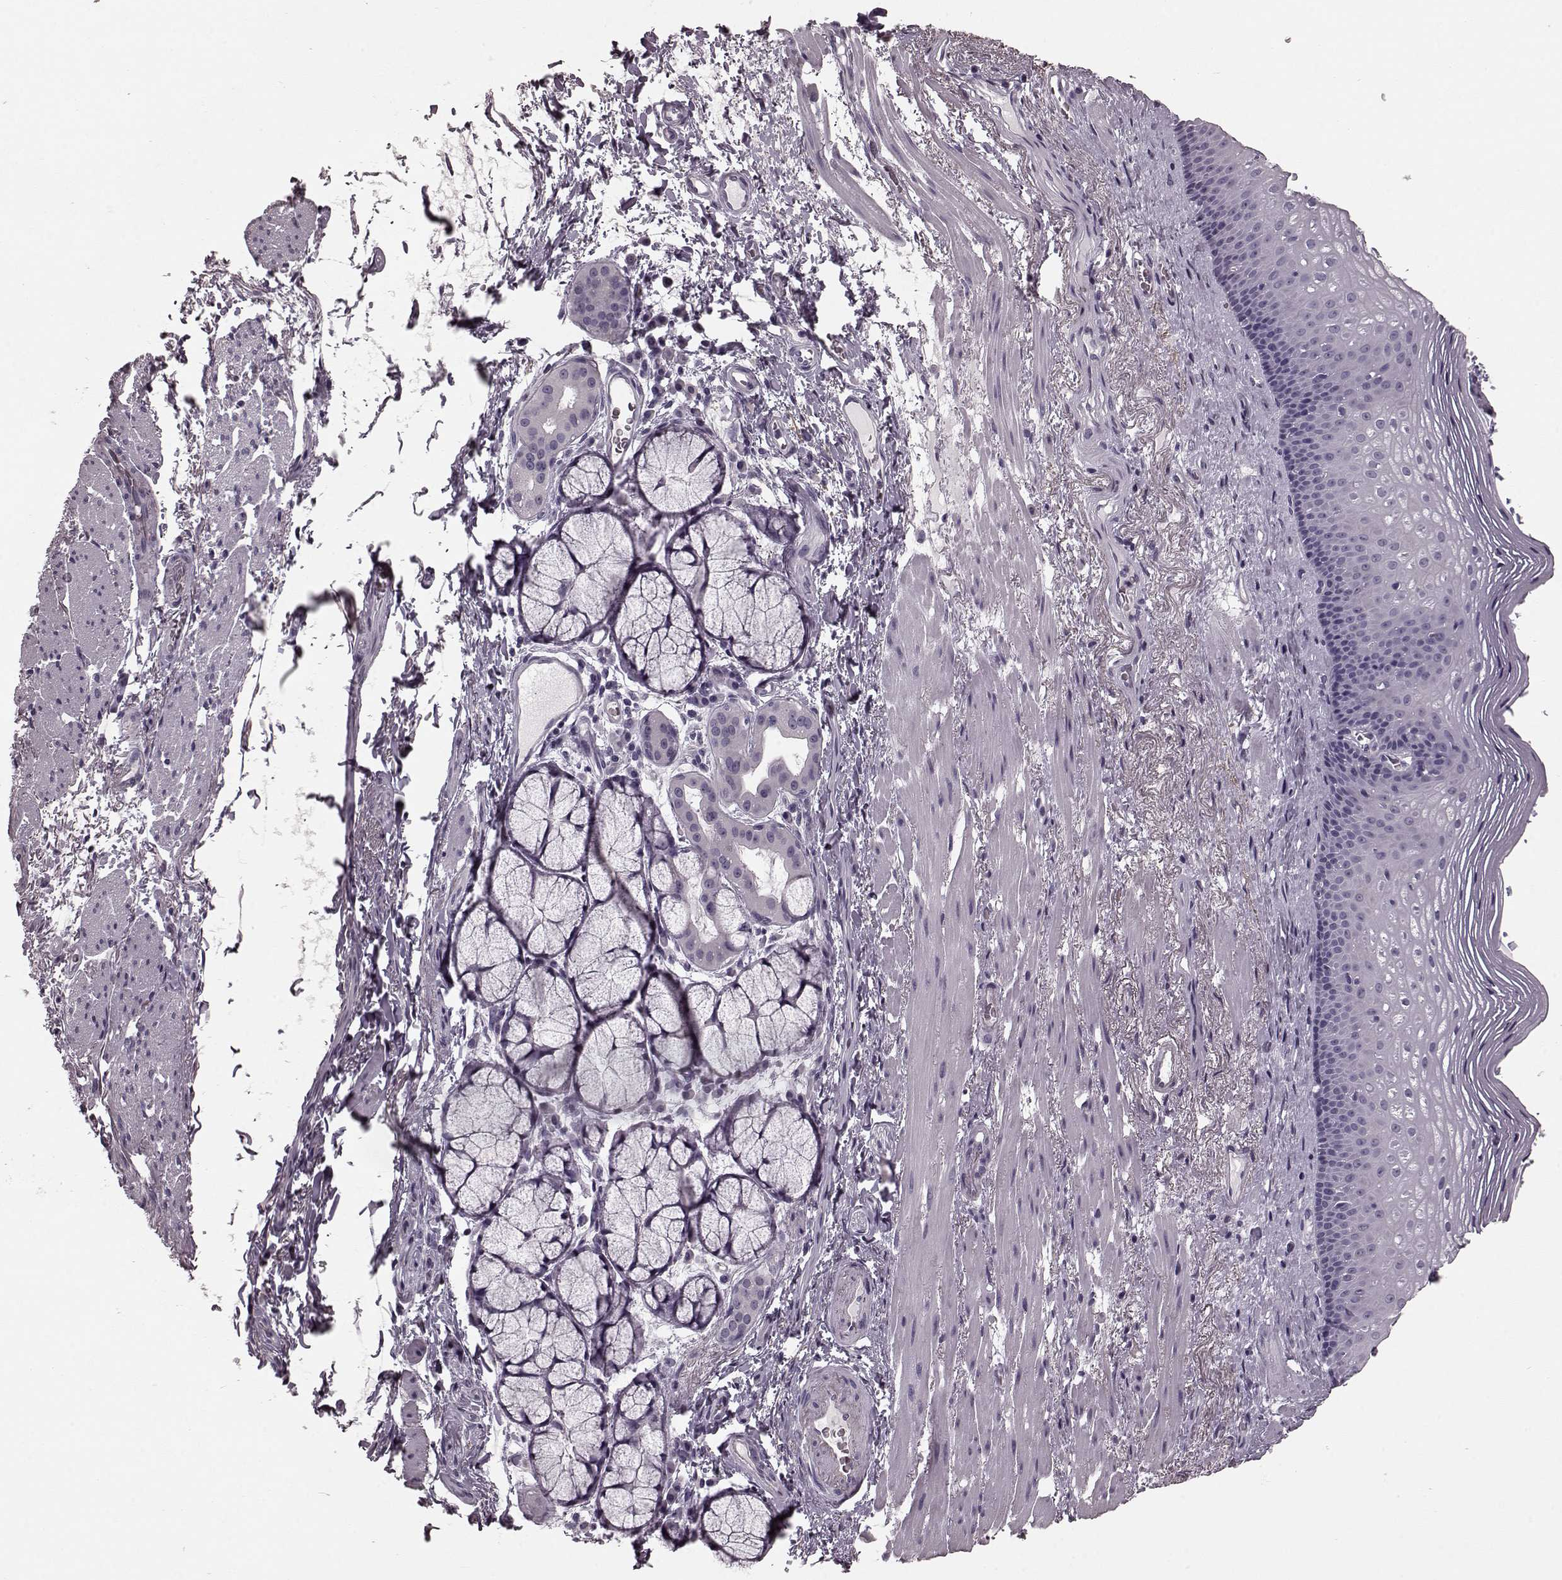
{"staining": {"intensity": "negative", "quantity": "none", "location": "none"}, "tissue": "esophagus", "cell_type": "Squamous epithelial cells", "image_type": "normal", "snomed": [{"axis": "morphology", "description": "Normal tissue, NOS"}, {"axis": "topography", "description": "Esophagus"}], "caption": "The micrograph demonstrates no staining of squamous epithelial cells in normal esophagus.", "gene": "CST7", "patient": {"sex": "male", "age": 76}}